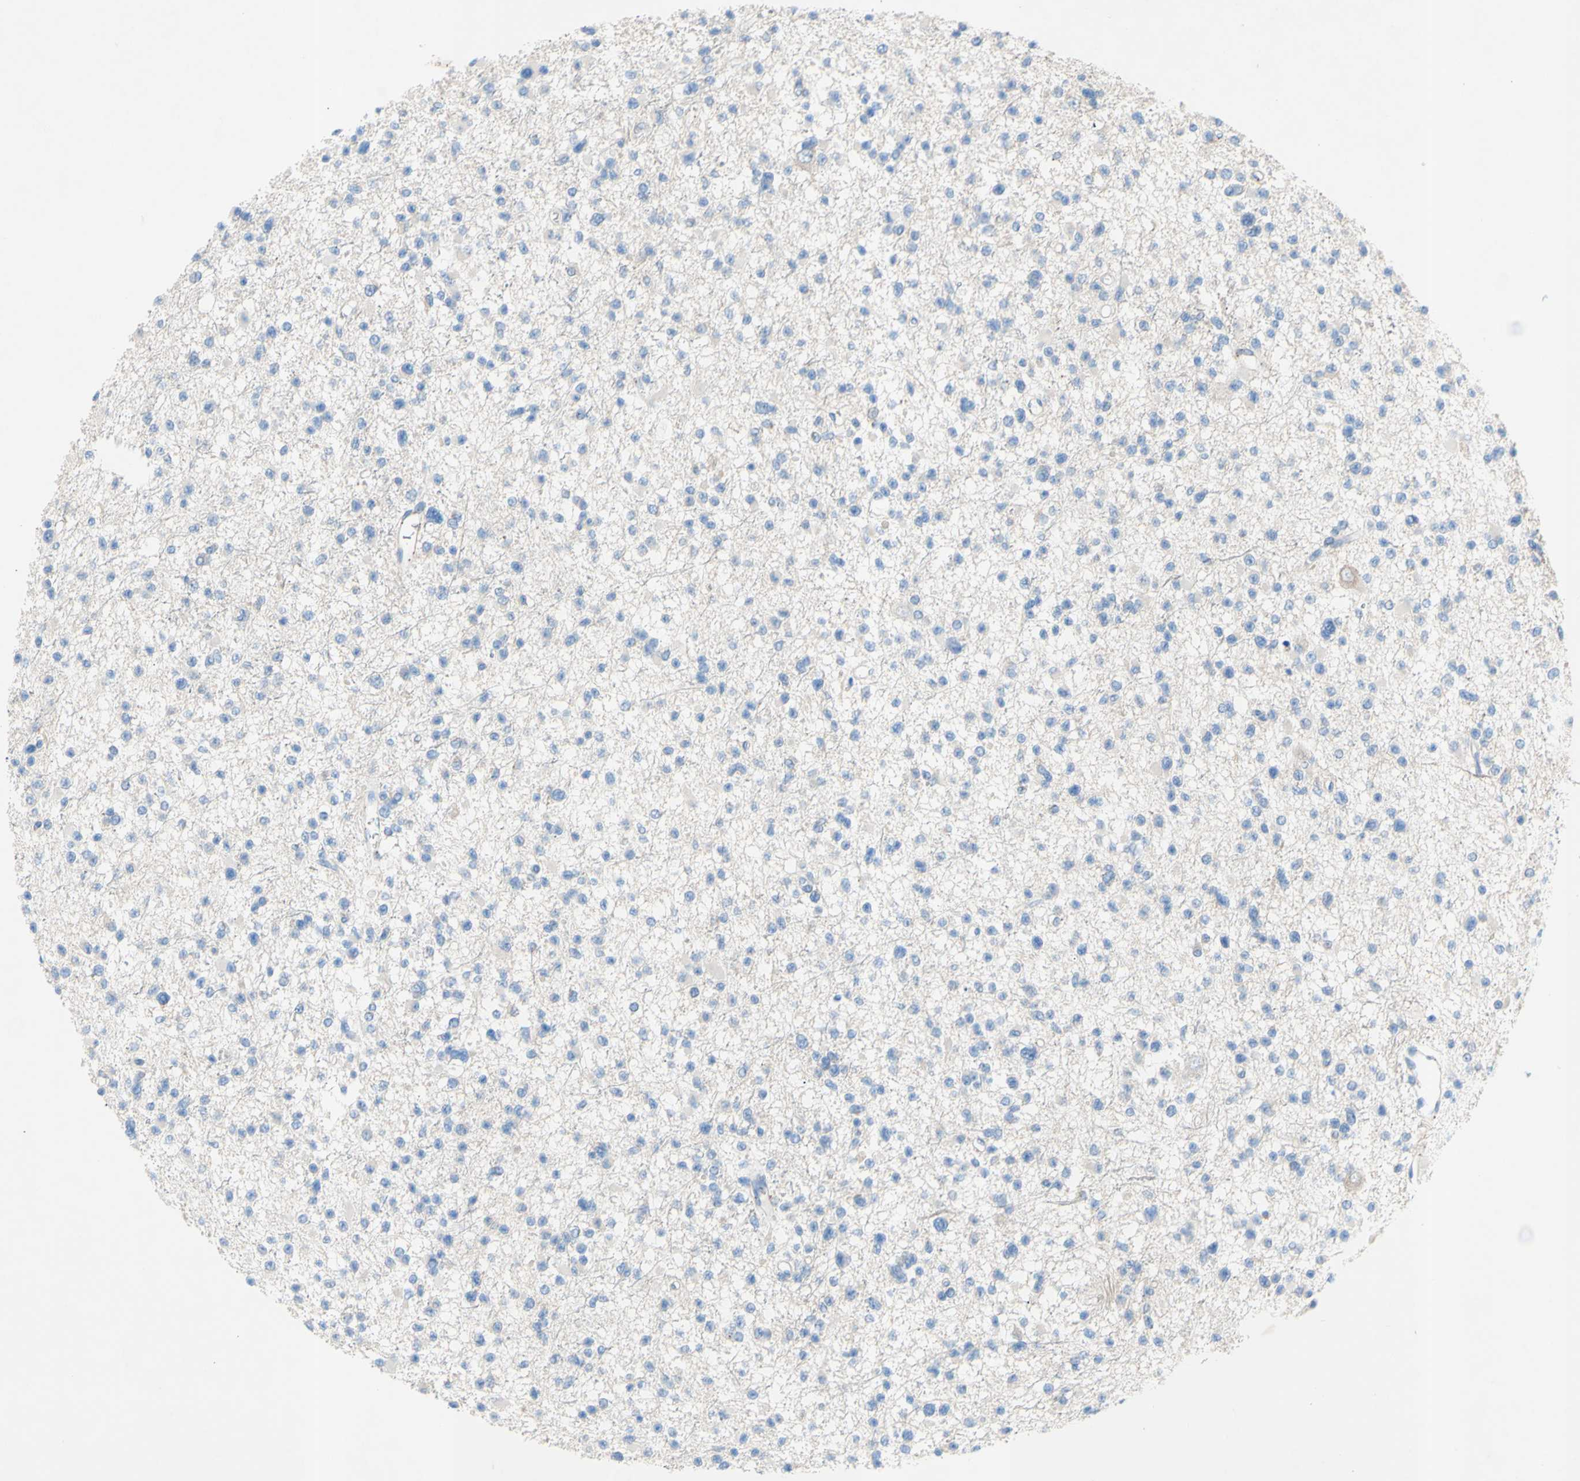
{"staining": {"intensity": "negative", "quantity": "none", "location": "none"}, "tissue": "glioma", "cell_type": "Tumor cells", "image_type": "cancer", "snomed": [{"axis": "morphology", "description": "Glioma, malignant, Low grade"}, {"axis": "topography", "description": "Brain"}], "caption": "DAB (3,3'-diaminobenzidine) immunohistochemical staining of low-grade glioma (malignant) exhibits no significant expression in tumor cells.", "gene": "TMIGD2", "patient": {"sex": "female", "age": 22}}